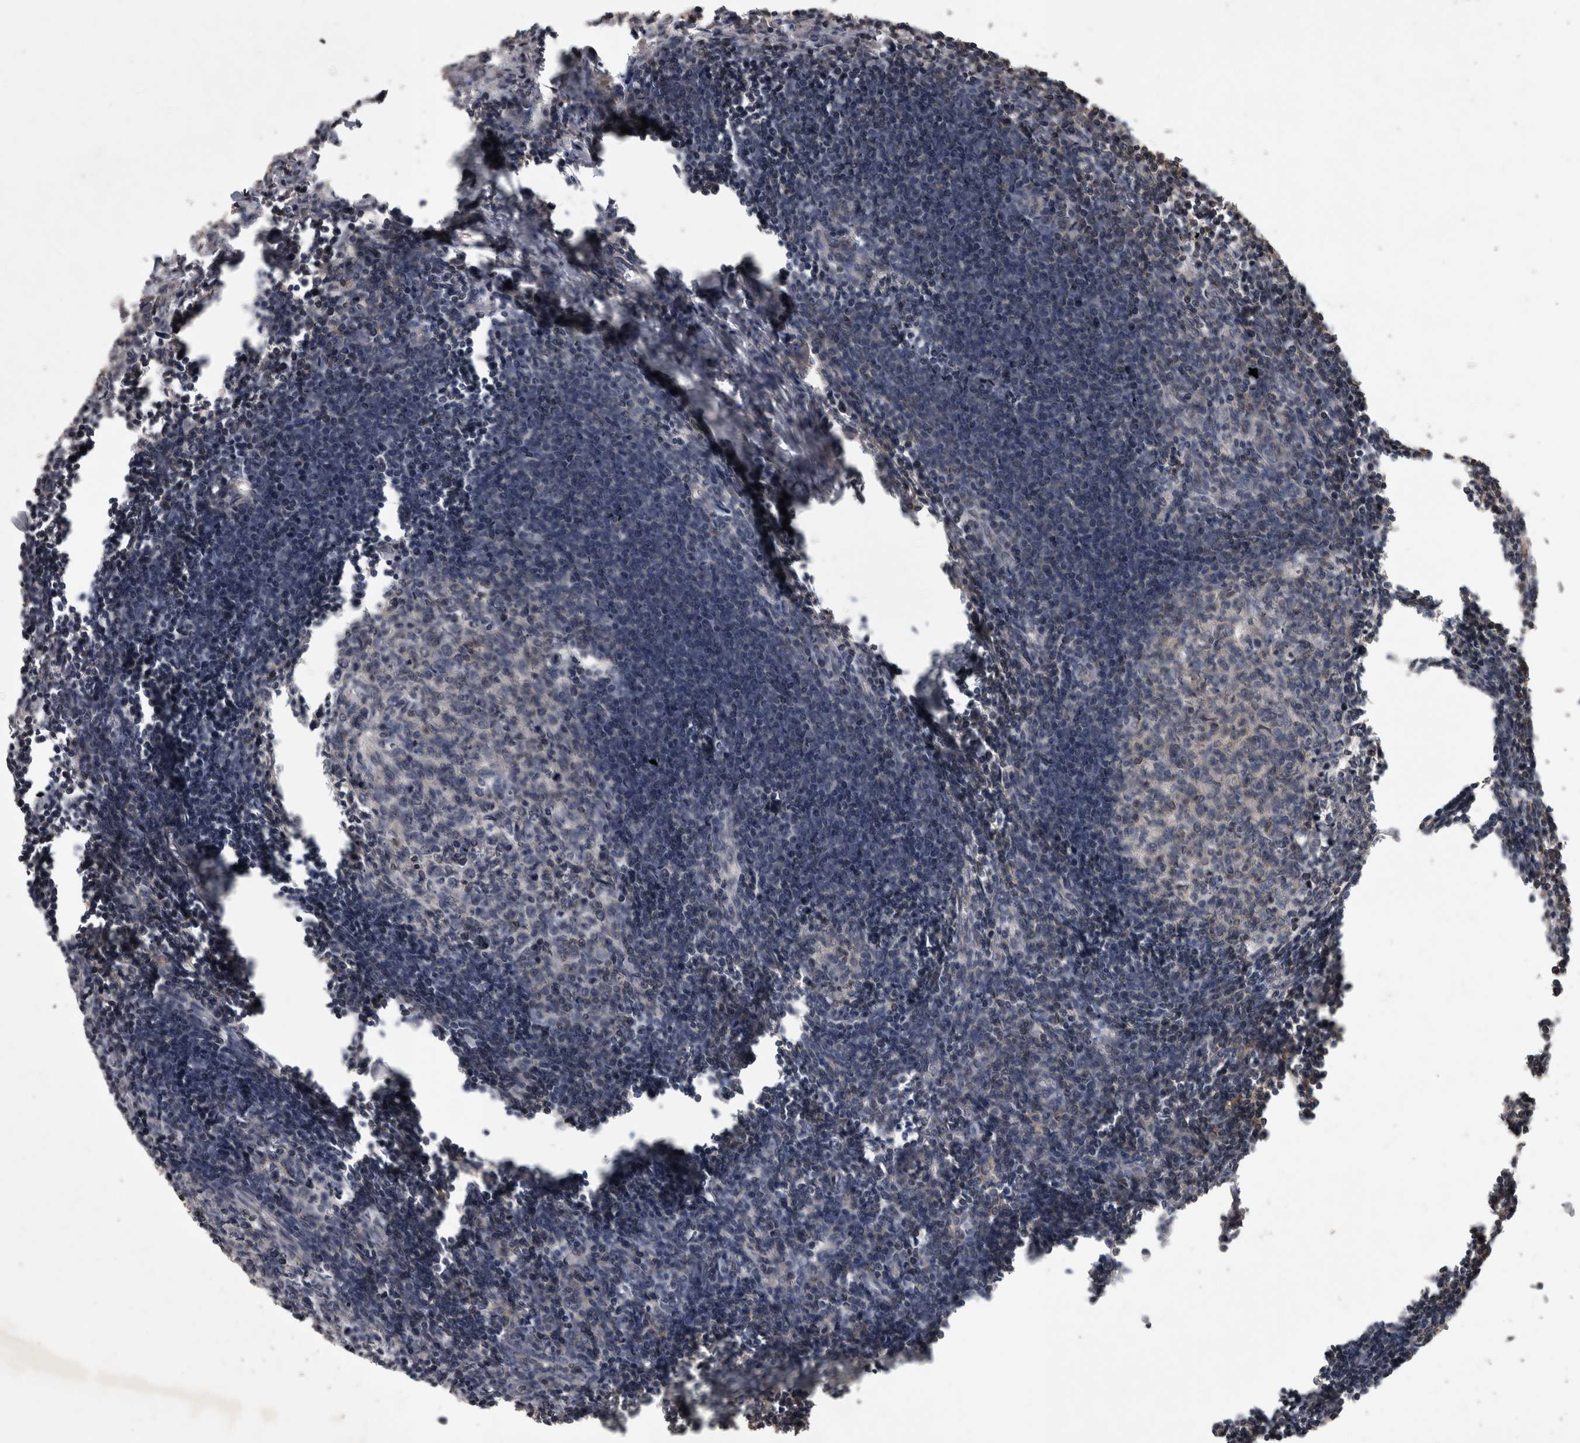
{"staining": {"intensity": "moderate", "quantity": "25%-75%", "location": "cytoplasmic/membranous"}, "tissue": "lymph node", "cell_type": "Germinal center cells", "image_type": "normal", "snomed": [{"axis": "morphology", "description": "Normal tissue, NOS"}, {"axis": "morphology", "description": "Malignant melanoma, Metastatic site"}, {"axis": "topography", "description": "Lymph node"}], "caption": "Immunohistochemistry (DAB) staining of benign lymph node exhibits moderate cytoplasmic/membranous protein positivity in approximately 25%-75% of germinal center cells.", "gene": "SPATA48", "patient": {"sex": "male", "age": 41}}